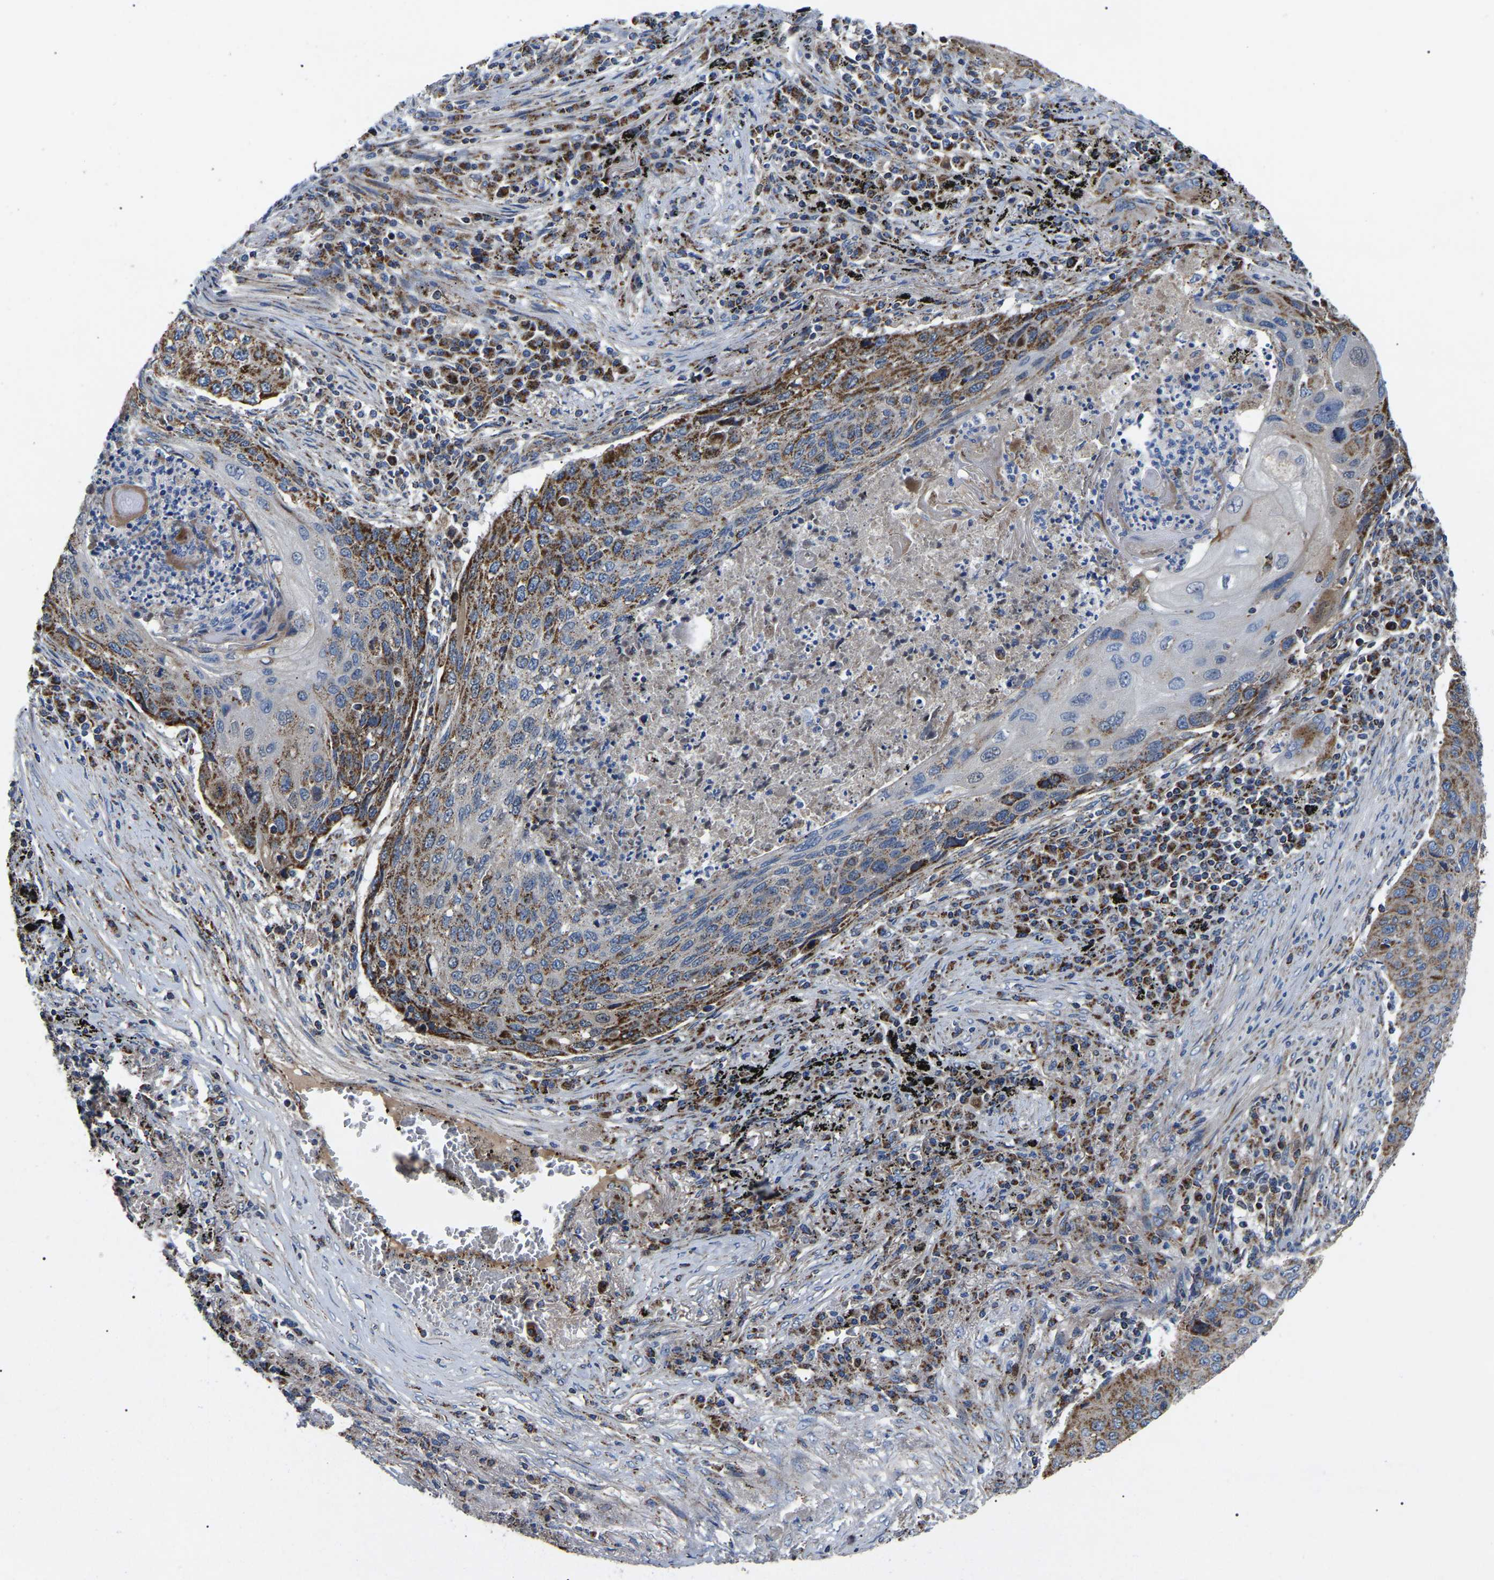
{"staining": {"intensity": "moderate", "quantity": ">75%", "location": "cytoplasmic/membranous"}, "tissue": "lung cancer", "cell_type": "Tumor cells", "image_type": "cancer", "snomed": [{"axis": "morphology", "description": "Squamous cell carcinoma, NOS"}, {"axis": "topography", "description": "Lung"}], "caption": "The micrograph shows a brown stain indicating the presence of a protein in the cytoplasmic/membranous of tumor cells in lung squamous cell carcinoma.", "gene": "PPM1E", "patient": {"sex": "female", "age": 63}}